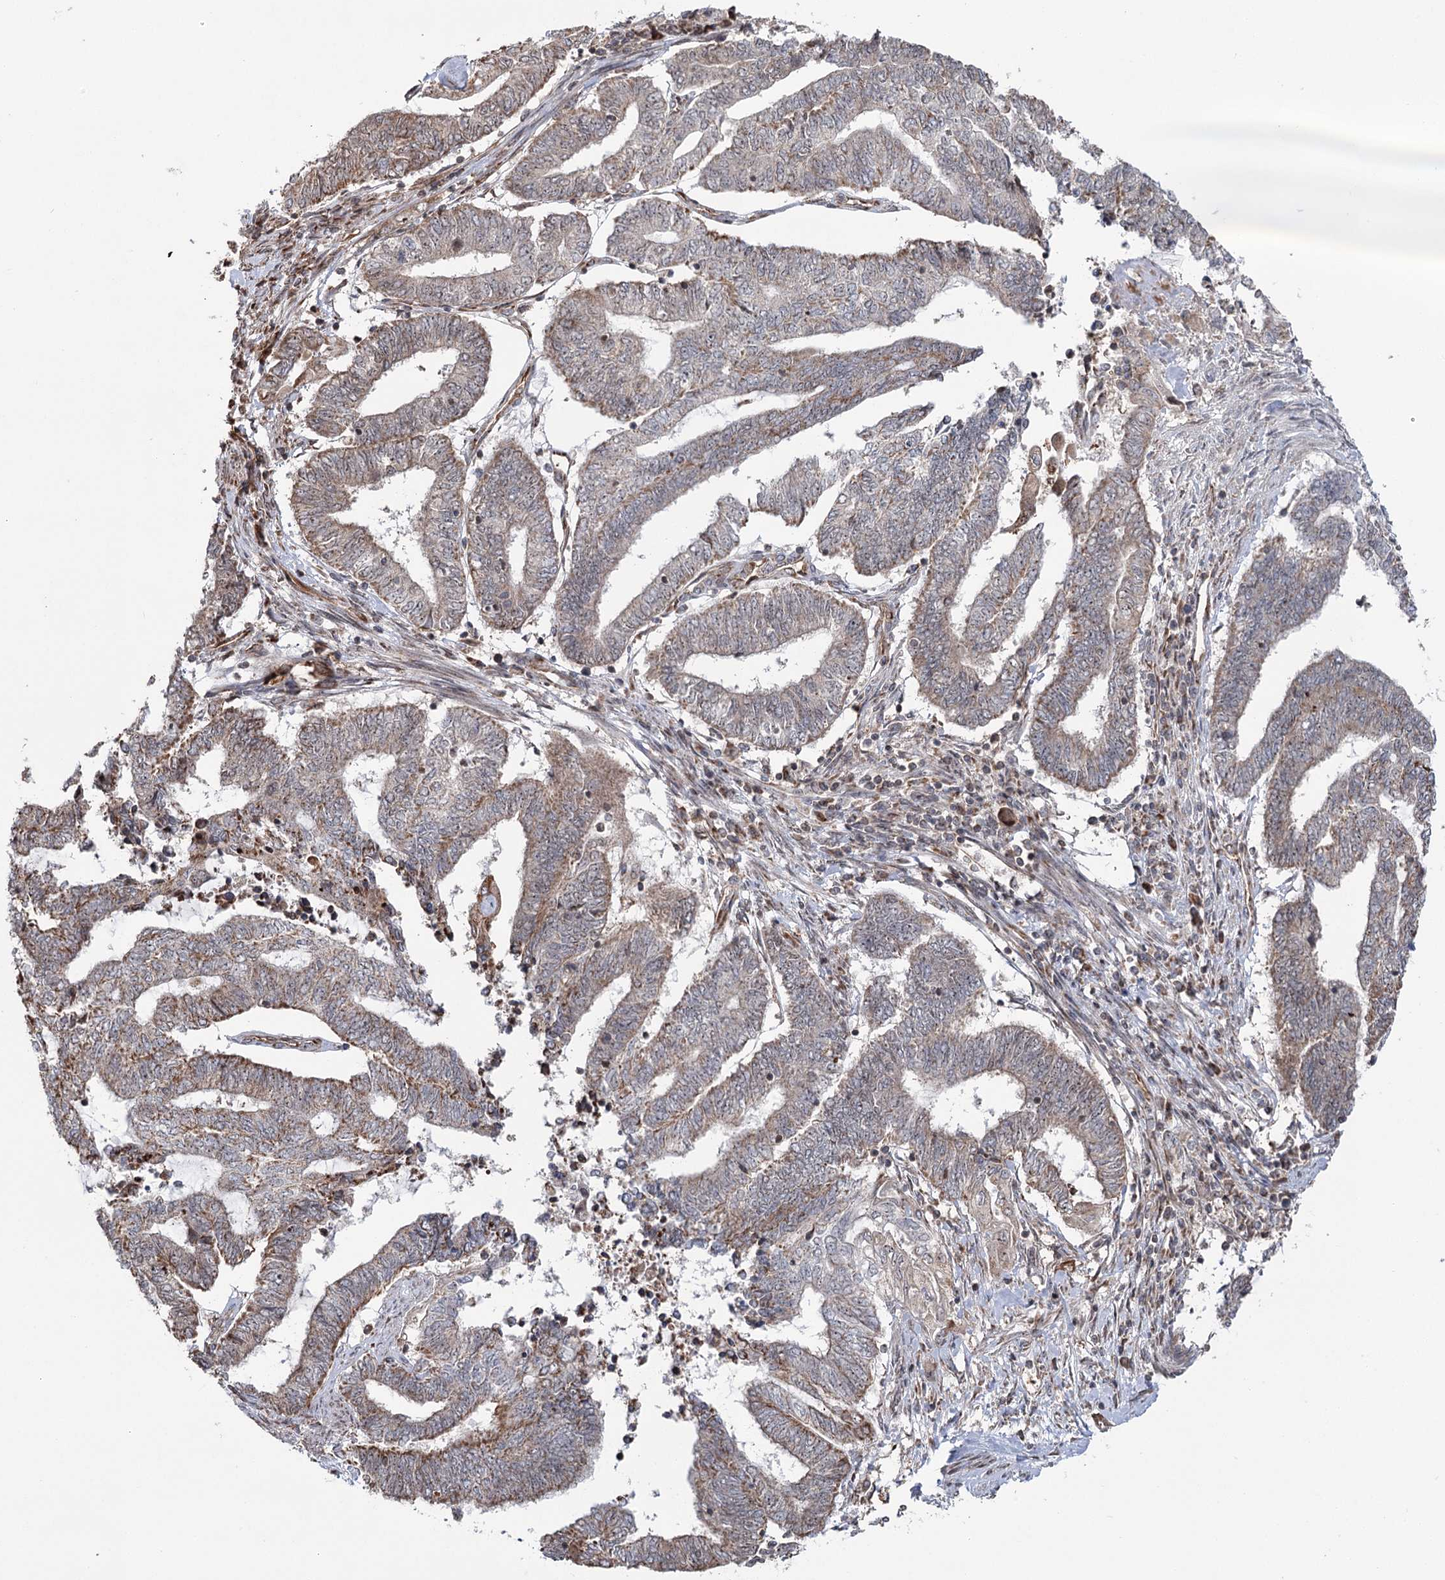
{"staining": {"intensity": "moderate", "quantity": ">75%", "location": "cytoplasmic/membranous"}, "tissue": "endometrial cancer", "cell_type": "Tumor cells", "image_type": "cancer", "snomed": [{"axis": "morphology", "description": "Adenocarcinoma, NOS"}, {"axis": "topography", "description": "Uterus"}, {"axis": "topography", "description": "Endometrium"}], "caption": "Protein analysis of adenocarcinoma (endometrial) tissue reveals moderate cytoplasmic/membranous staining in about >75% of tumor cells.", "gene": "STEEP1", "patient": {"sex": "female", "age": 70}}